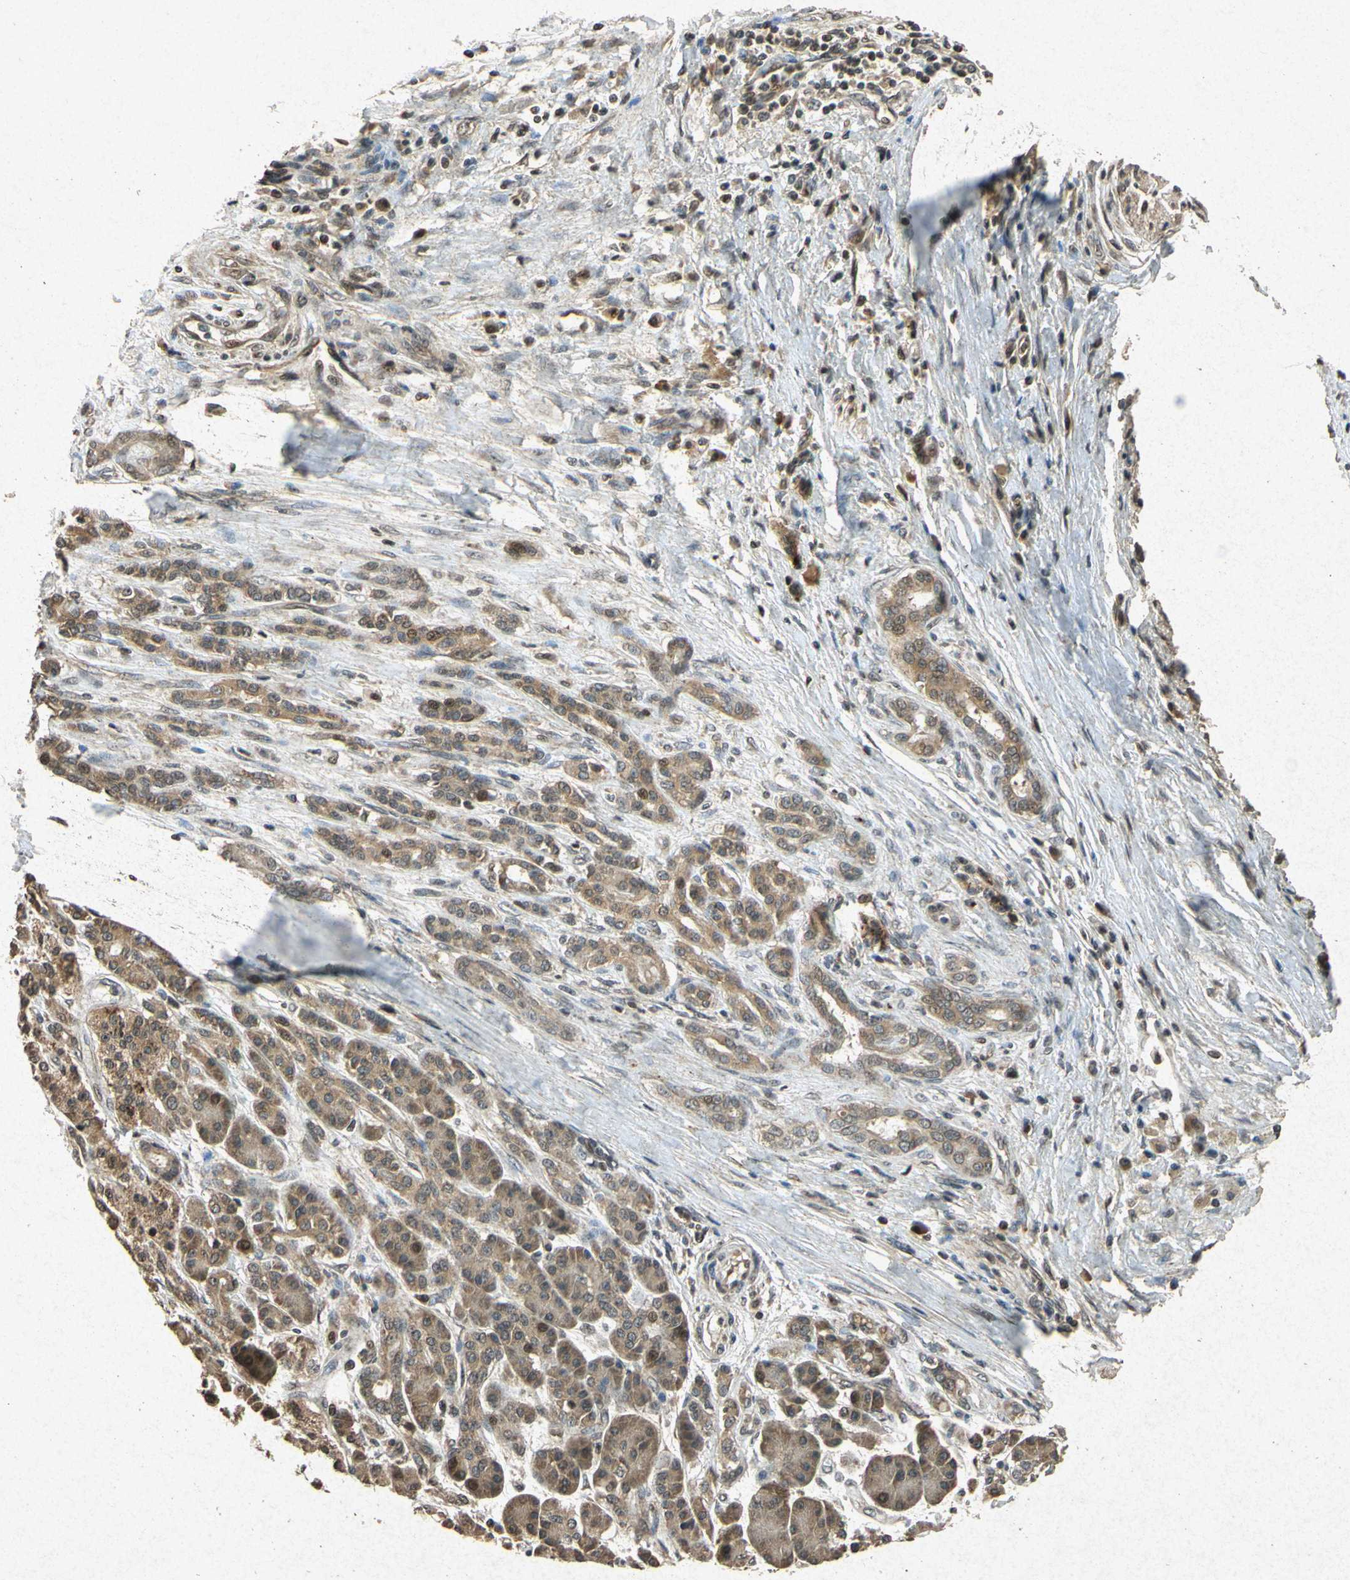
{"staining": {"intensity": "moderate", "quantity": ">75%", "location": "cytoplasmic/membranous"}, "tissue": "pancreatic cancer", "cell_type": "Tumor cells", "image_type": "cancer", "snomed": [{"axis": "morphology", "description": "Adenocarcinoma, NOS"}, {"axis": "topography", "description": "Pancreas"}], "caption": "Pancreatic adenocarcinoma stained with a protein marker demonstrates moderate staining in tumor cells.", "gene": "ATP6V1H", "patient": {"sex": "male", "age": 59}}